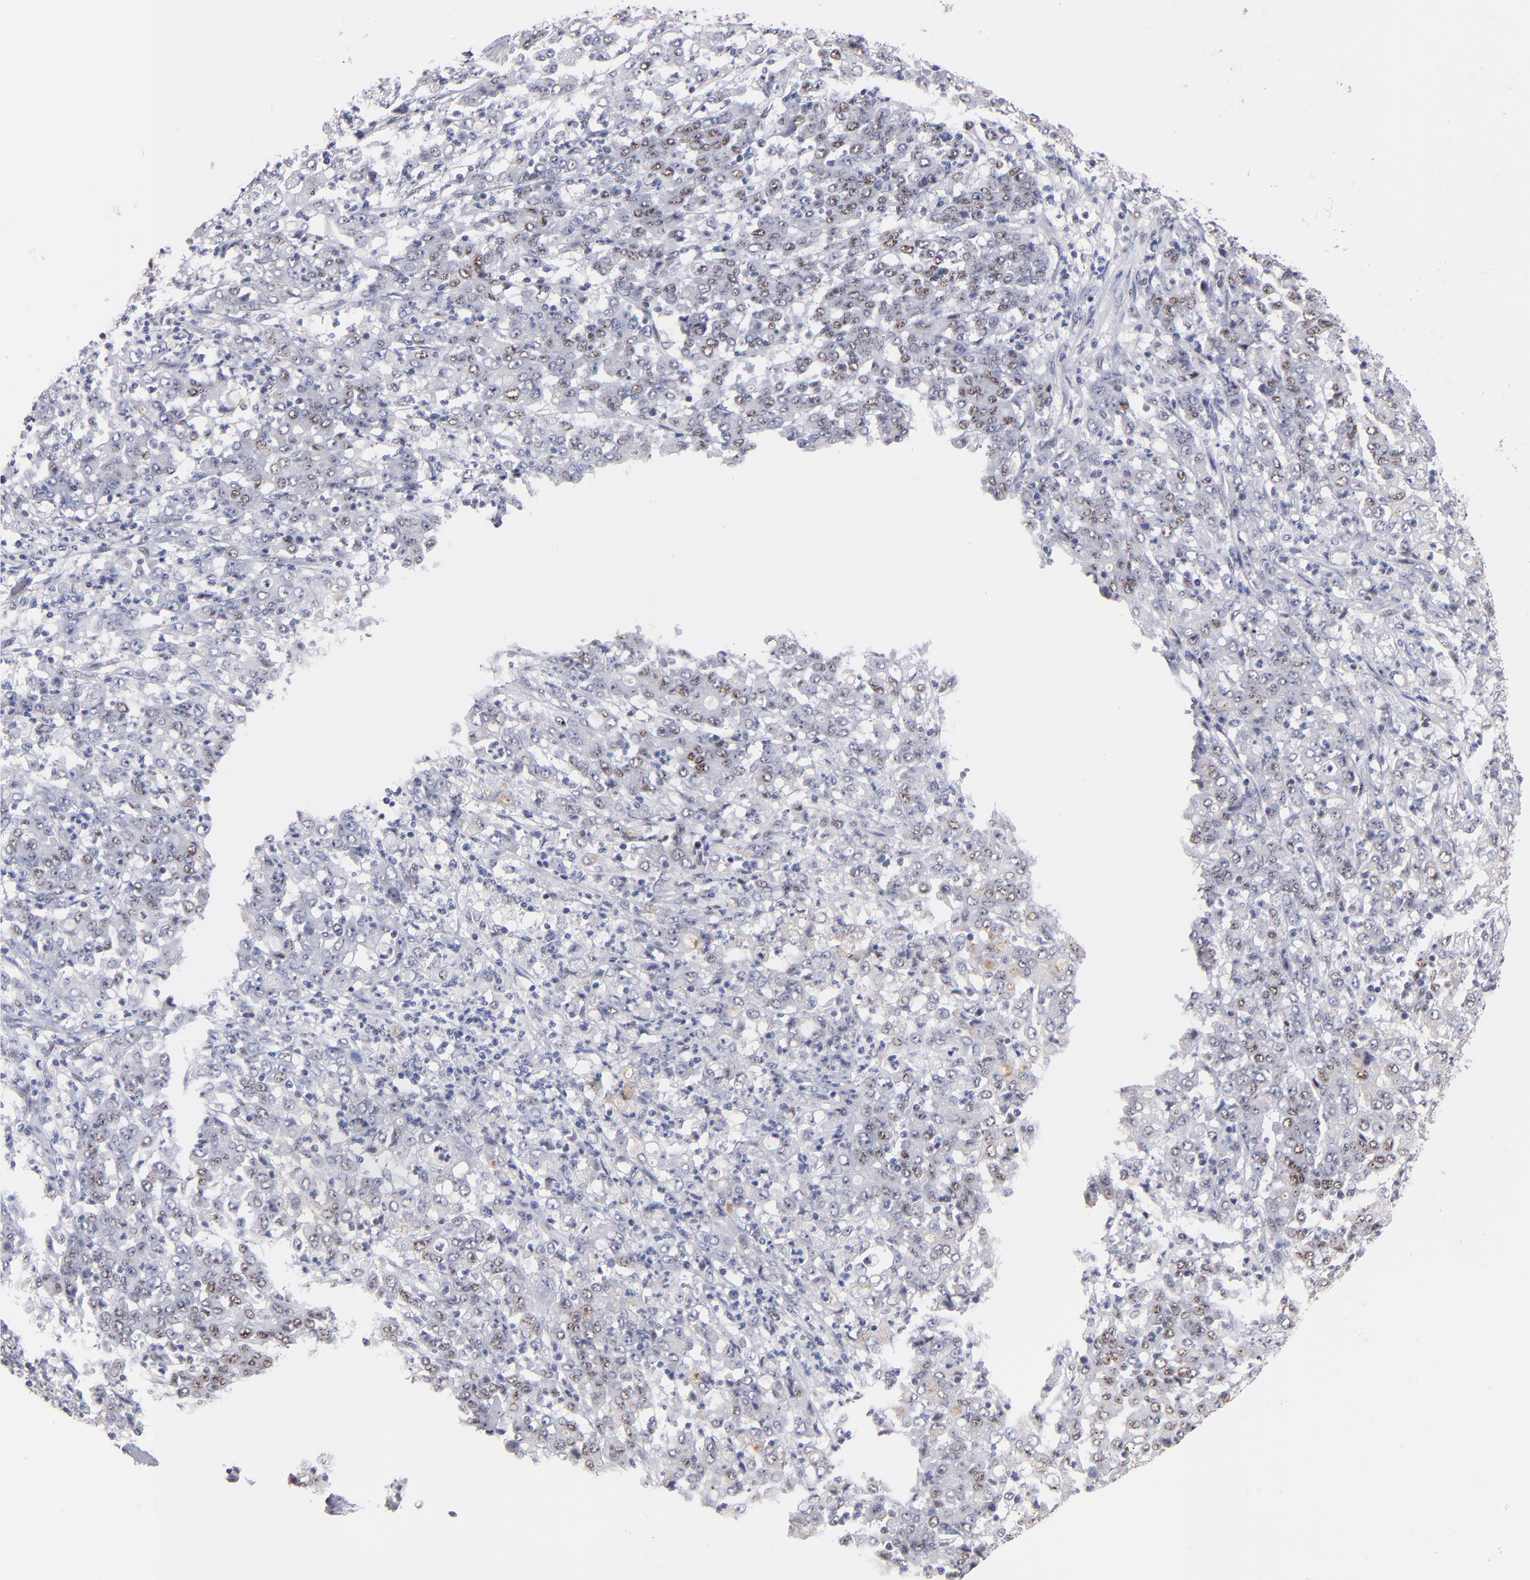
{"staining": {"intensity": "weak", "quantity": "<25%", "location": "nuclear"}, "tissue": "stomach cancer", "cell_type": "Tumor cells", "image_type": "cancer", "snomed": [{"axis": "morphology", "description": "Adenocarcinoma, NOS"}, {"axis": "topography", "description": "Stomach, lower"}], "caption": "The micrograph reveals no staining of tumor cells in stomach cancer.", "gene": "RAF1", "patient": {"sex": "female", "age": 71}}